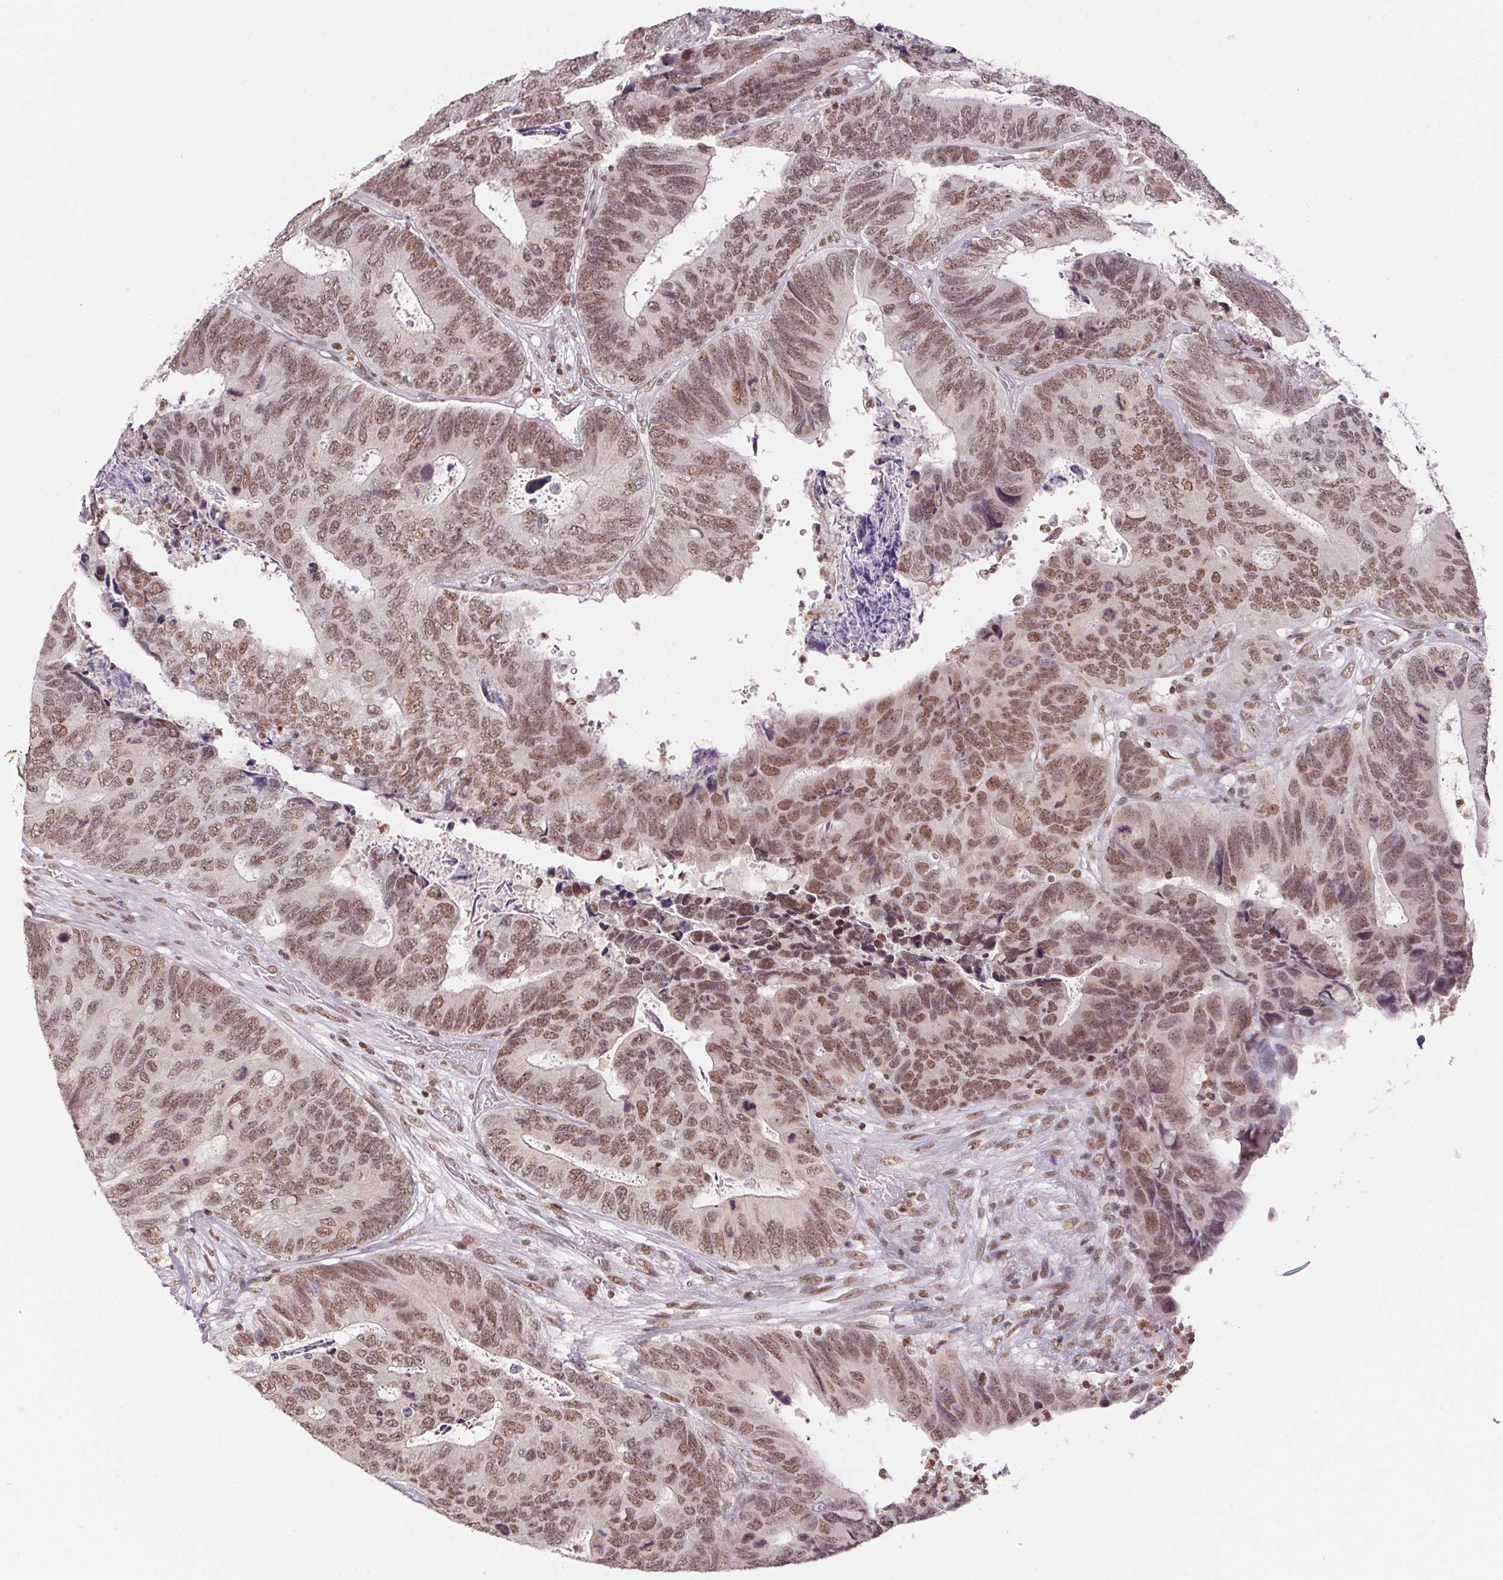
{"staining": {"intensity": "moderate", "quantity": ">75%", "location": "nuclear"}, "tissue": "colorectal cancer", "cell_type": "Tumor cells", "image_type": "cancer", "snomed": [{"axis": "morphology", "description": "Adenocarcinoma, NOS"}, {"axis": "topography", "description": "Colon"}], "caption": "Protein staining exhibits moderate nuclear positivity in approximately >75% of tumor cells in colorectal adenocarcinoma.", "gene": "NFE2L1", "patient": {"sex": "female", "age": 67}}